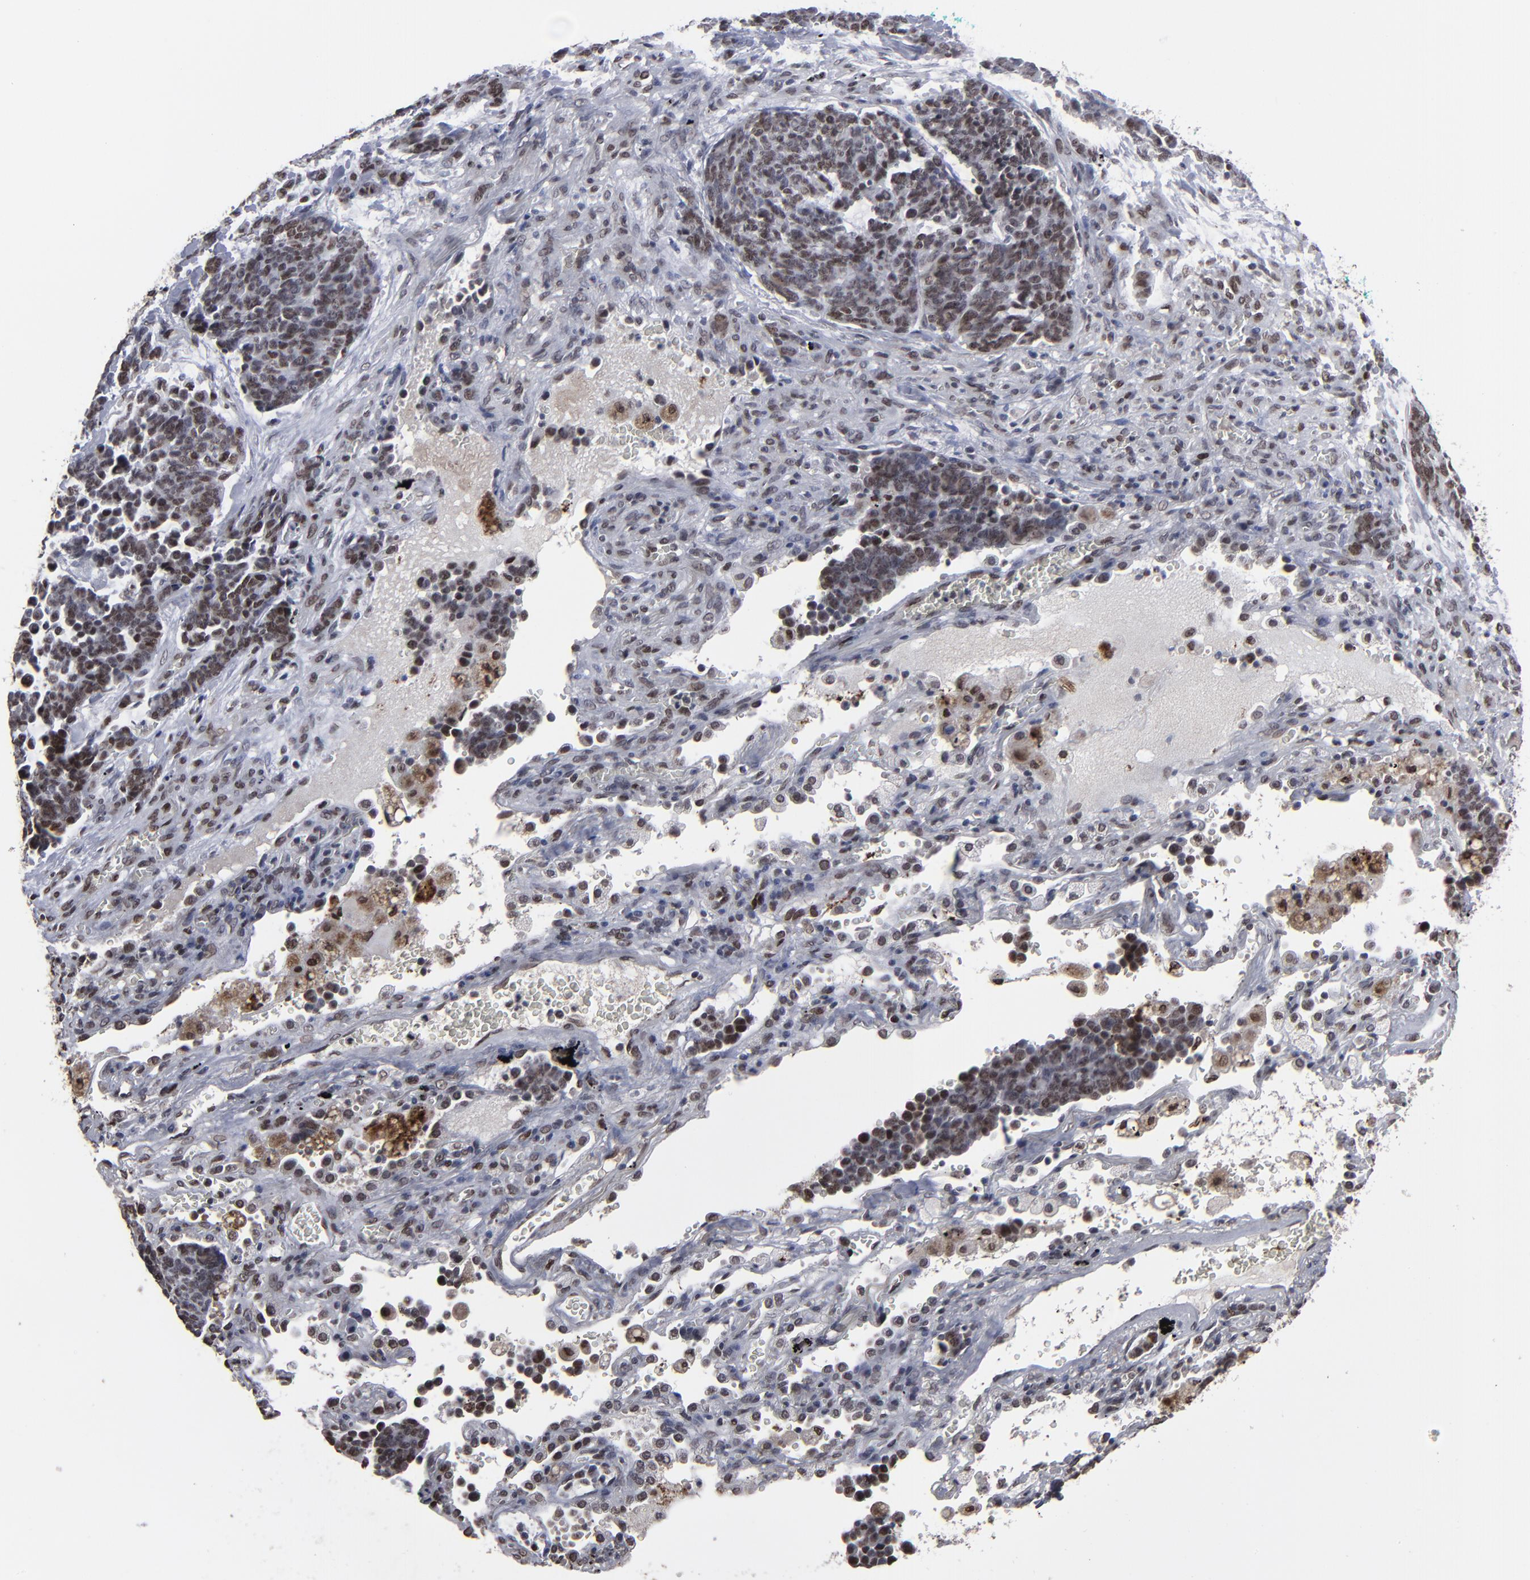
{"staining": {"intensity": "moderate", "quantity": ">75%", "location": "cytoplasmic/membranous,nuclear"}, "tissue": "lung cancer", "cell_type": "Tumor cells", "image_type": "cancer", "snomed": [{"axis": "morphology", "description": "Neoplasm, malignant, NOS"}, {"axis": "topography", "description": "Lung"}], "caption": "There is medium levels of moderate cytoplasmic/membranous and nuclear staining in tumor cells of lung cancer, as demonstrated by immunohistochemical staining (brown color).", "gene": "BAZ1A", "patient": {"sex": "female", "age": 58}}